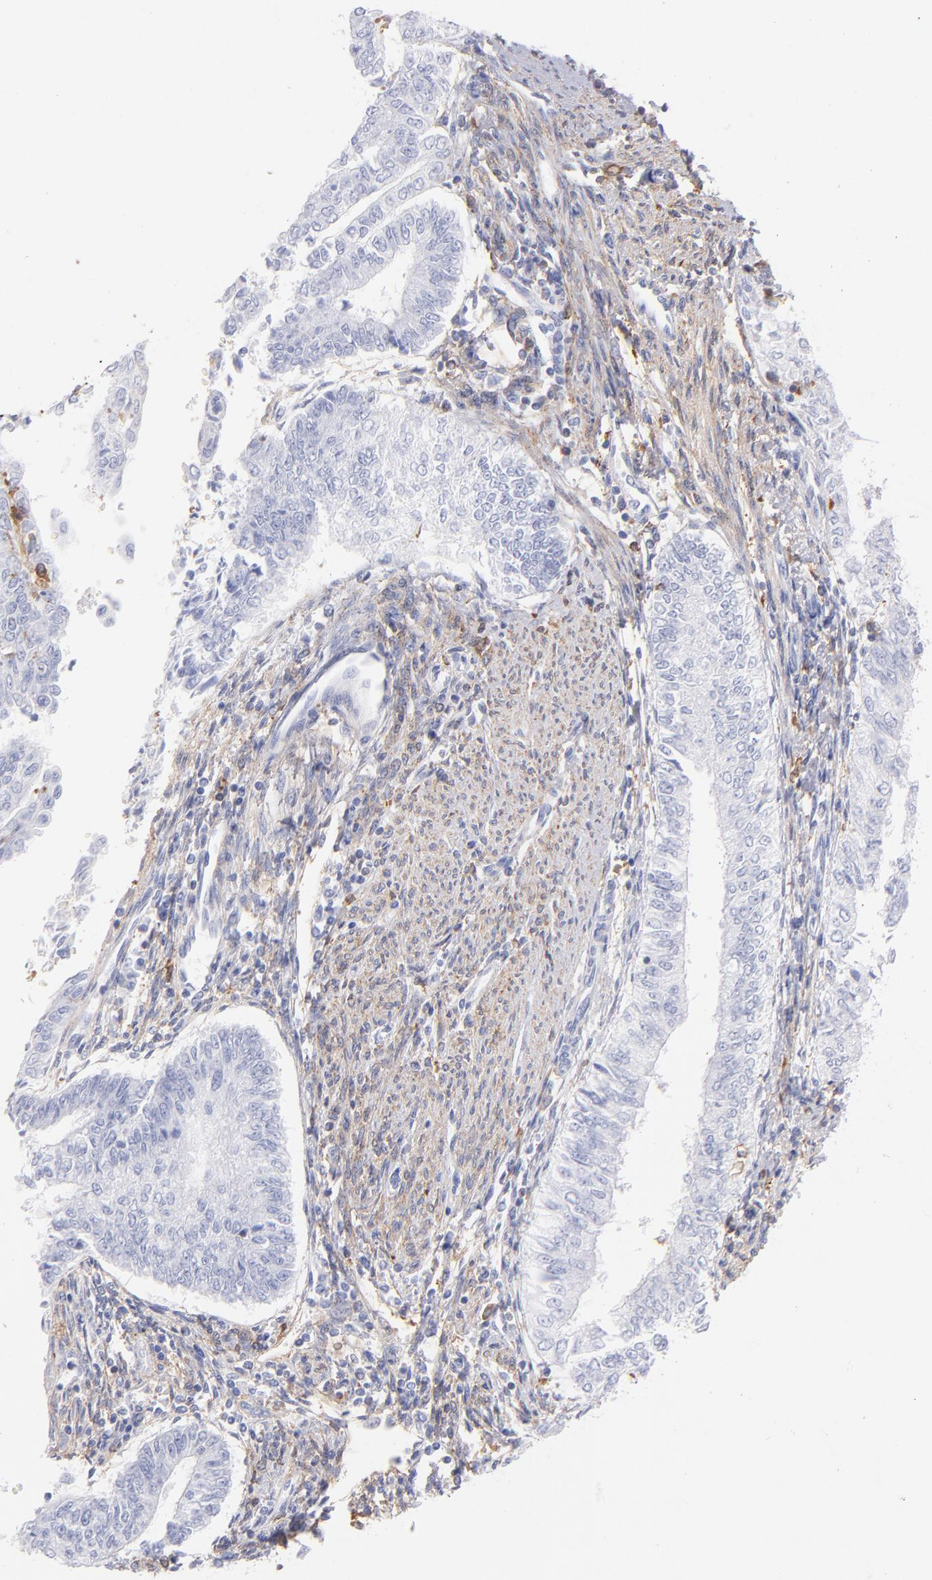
{"staining": {"intensity": "weak", "quantity": "<25%", "location": "cytoplasmic/membranous"}, "tissue": "endometrial cancer", "cell_type": "Tumor cells", "image_type": "cancer", "snomed": [{"axis": "morphology", "description": "Adenocarcinoma, NOS"}, {"axis": "topography", "description": "Endometrium"}], "caption": "DAB immunohistochemical staining of endometrial cancer (adenocarcinoma) displays no significant staining in tumor cells.", "gene": "PRKCA", "patient": {"sex": "female", "age": 66}}